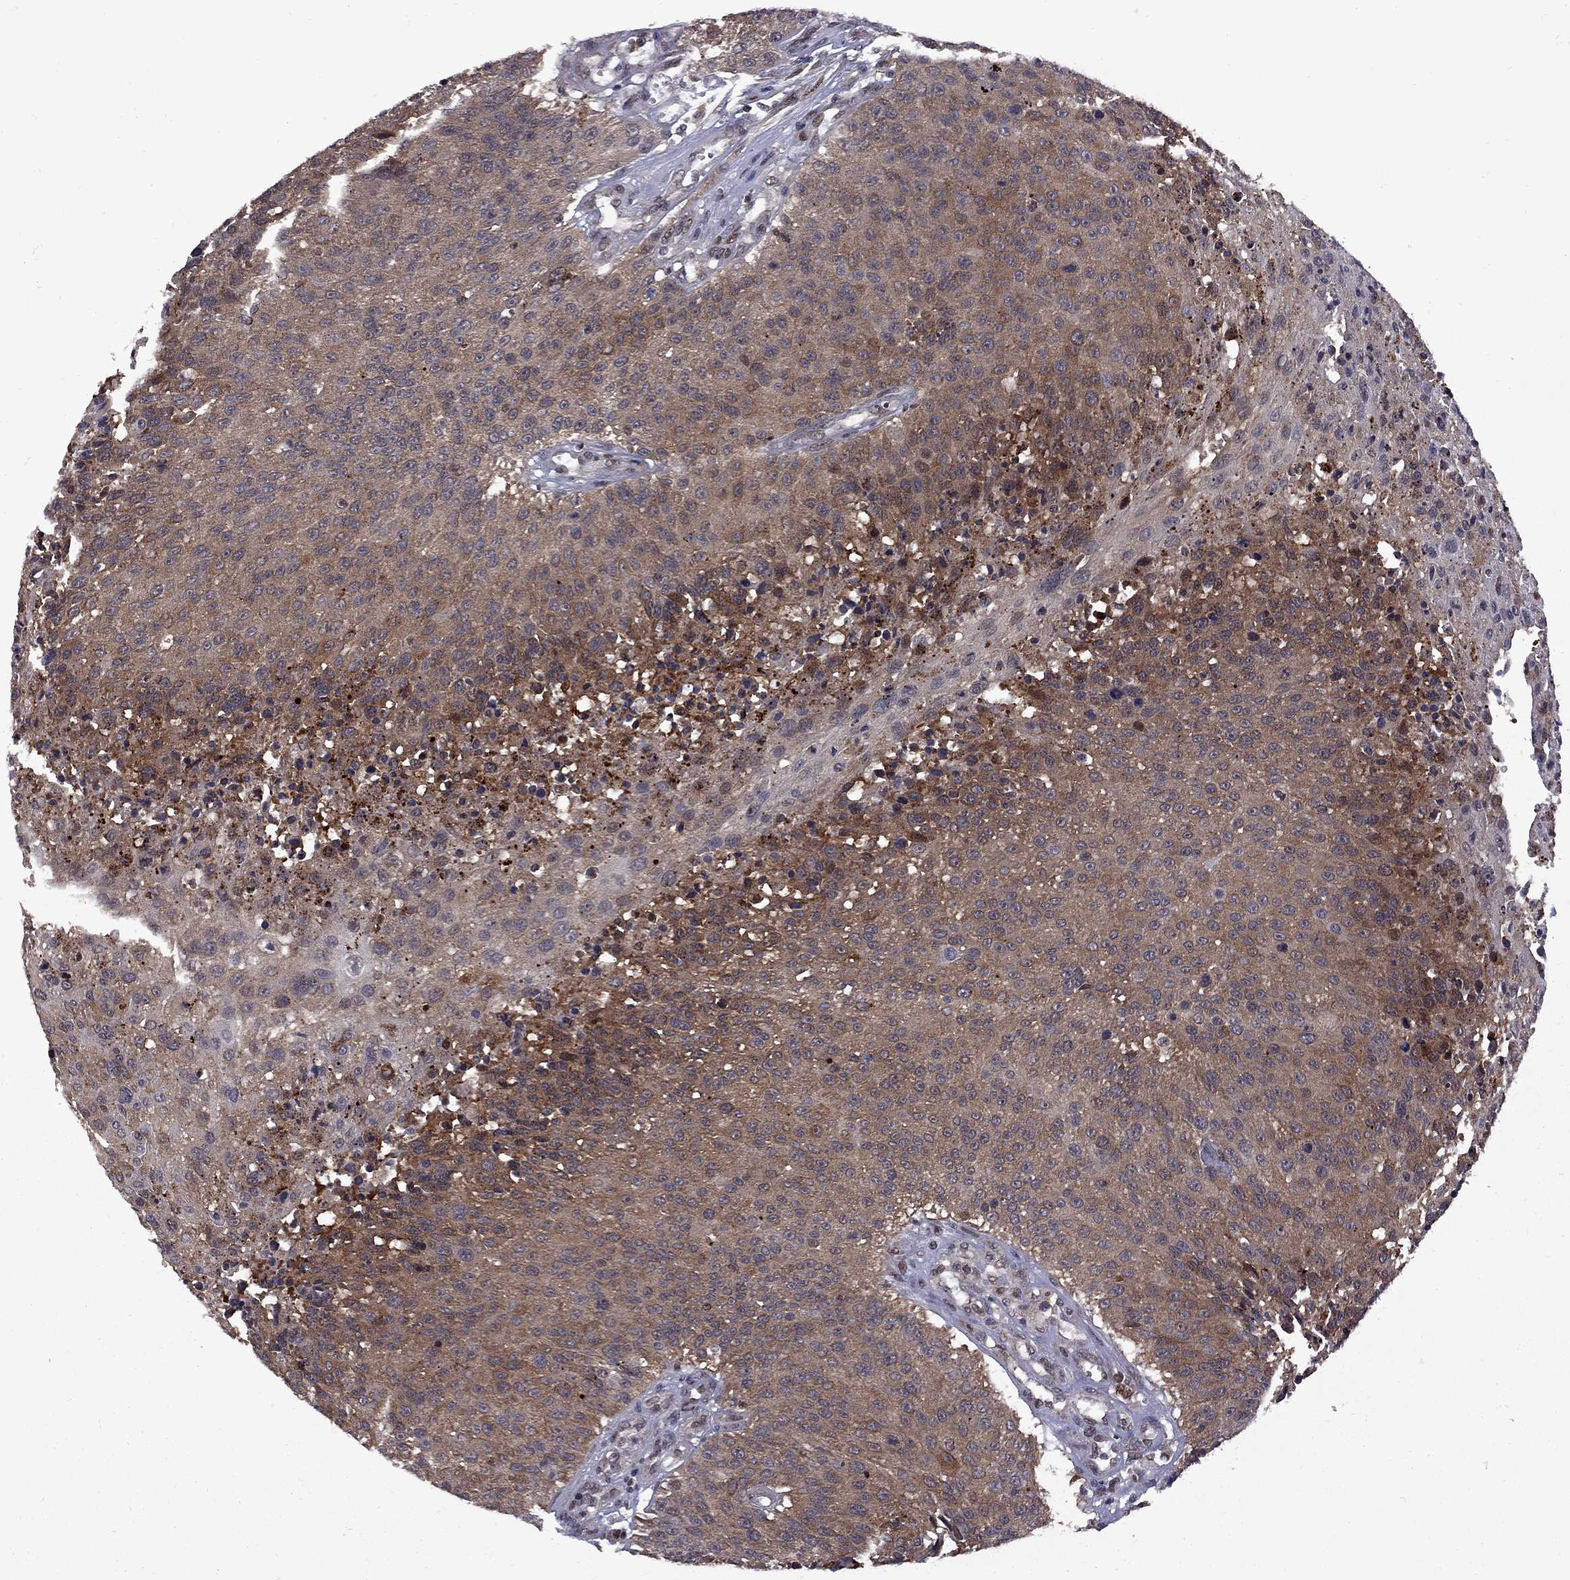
{"staining": {"intensity": "moderate", "quantity": ">75%", "location": "cytoplasmic/membranous"}, "tissue": "urothelial cancer", "cell_type": "Tumor cells", "image_type": "cancer", "snomed": [{"axis": "morphology", "description": "Urothelial carcinoma, NOS"}, {"axis": "topography", "description": "Urinary bladder"}], "caption": "Transitional cell carcinoma stained with a brown dye shows moderate cytoplasmic/membranous positive staining in about >75% of tumor cells.", "gene": "IPP", "patient": {"sex": "male", "age": 55}}